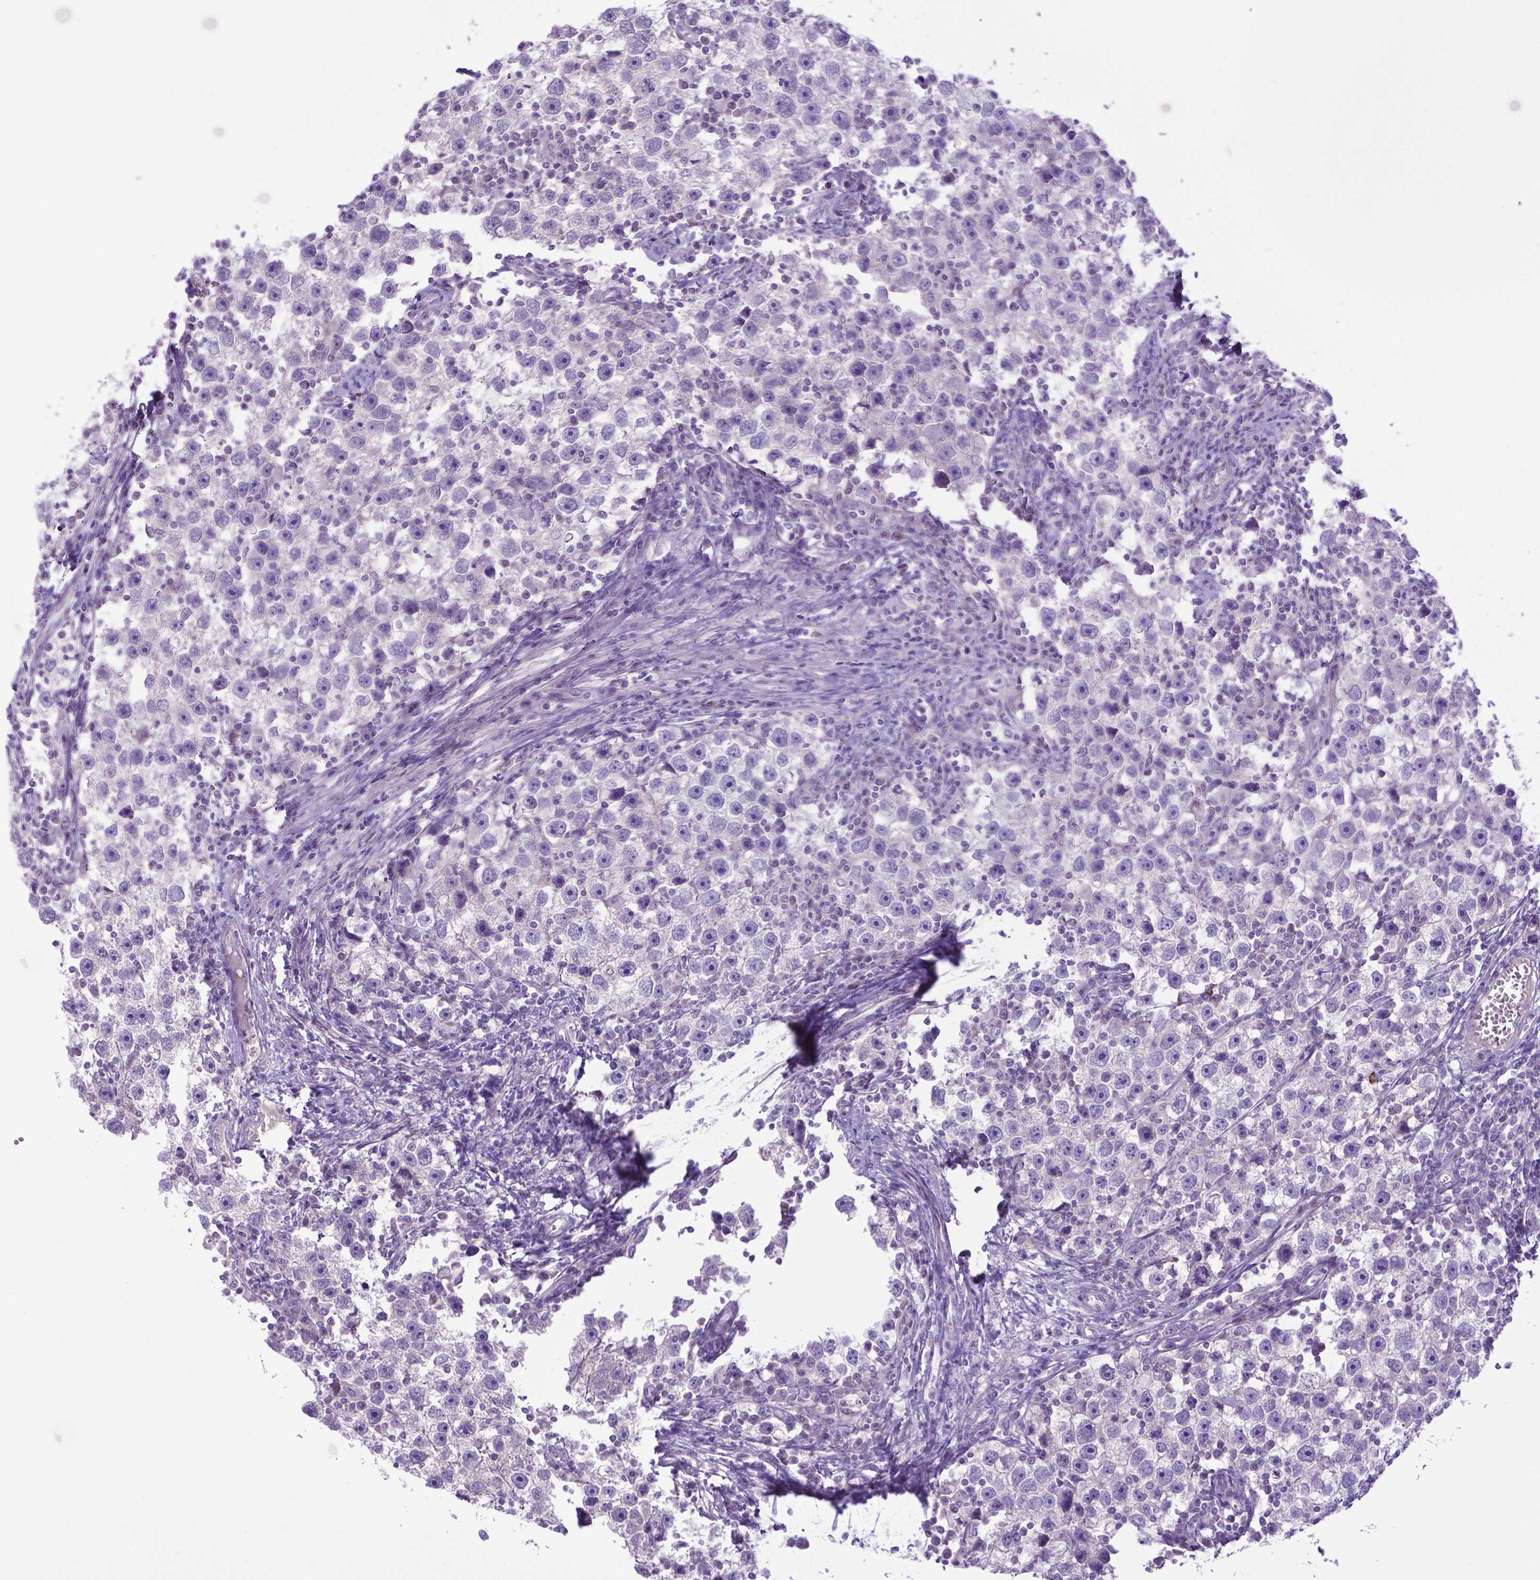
{"staining": {"intensity": "negative", "quantity": "none", "location": "none"}, "tissue": "testis cancer", "cell_type": "Tumor cells", "image_type": "cancer", "snomed": [{"axis": "morphology", "description": "Seminoma, NOS"}, {"axis": "topography", "description": "Testis"}], "caption": "A high-resolution image shows immunohistochemistry (IHC) staining of seminoma (testis), which shows no significant positivity in tumor cells.", "gene": "ADRA2B", "patient": {"sex": "male", "age": 30}}